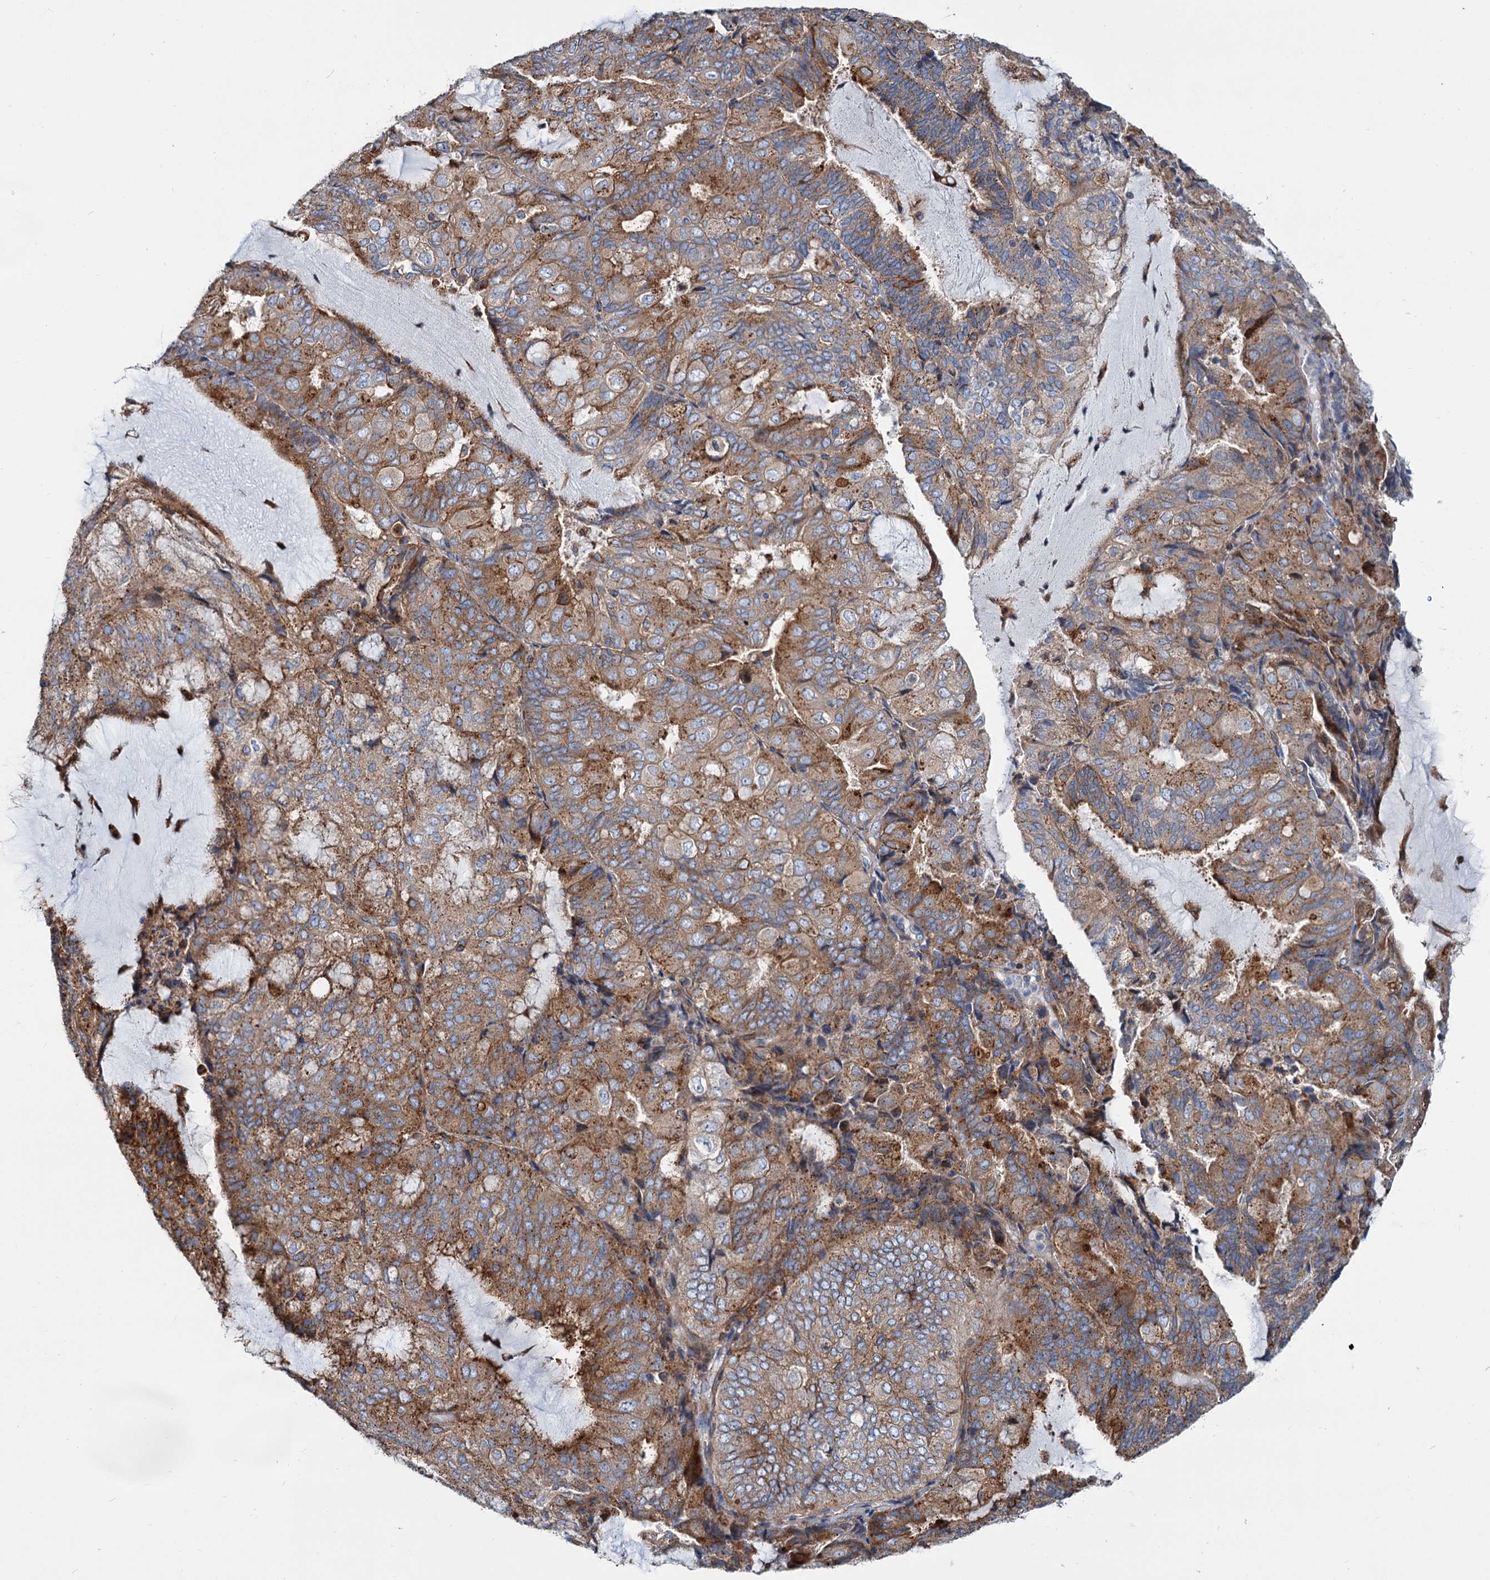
{"staining": {"intensity": "moderate", "quantity": ">75%", "location": "cytoplasmic/membranous"}, "tissue": "endometrial cancer", "cell_type": "Tumor cells", "image_type": "cancer", "snomed": [{"axis": "morphology", "description": "Adenocarcinoma, NOS"}, {"axis": "topography", "description": "Endometrium"}], "caption": "Human endometrial cancer stained with a protein marker shows moderate staining in tumor cells.", "gene": "PSEN1", "patient": {"sex": "female", "age": 81}}